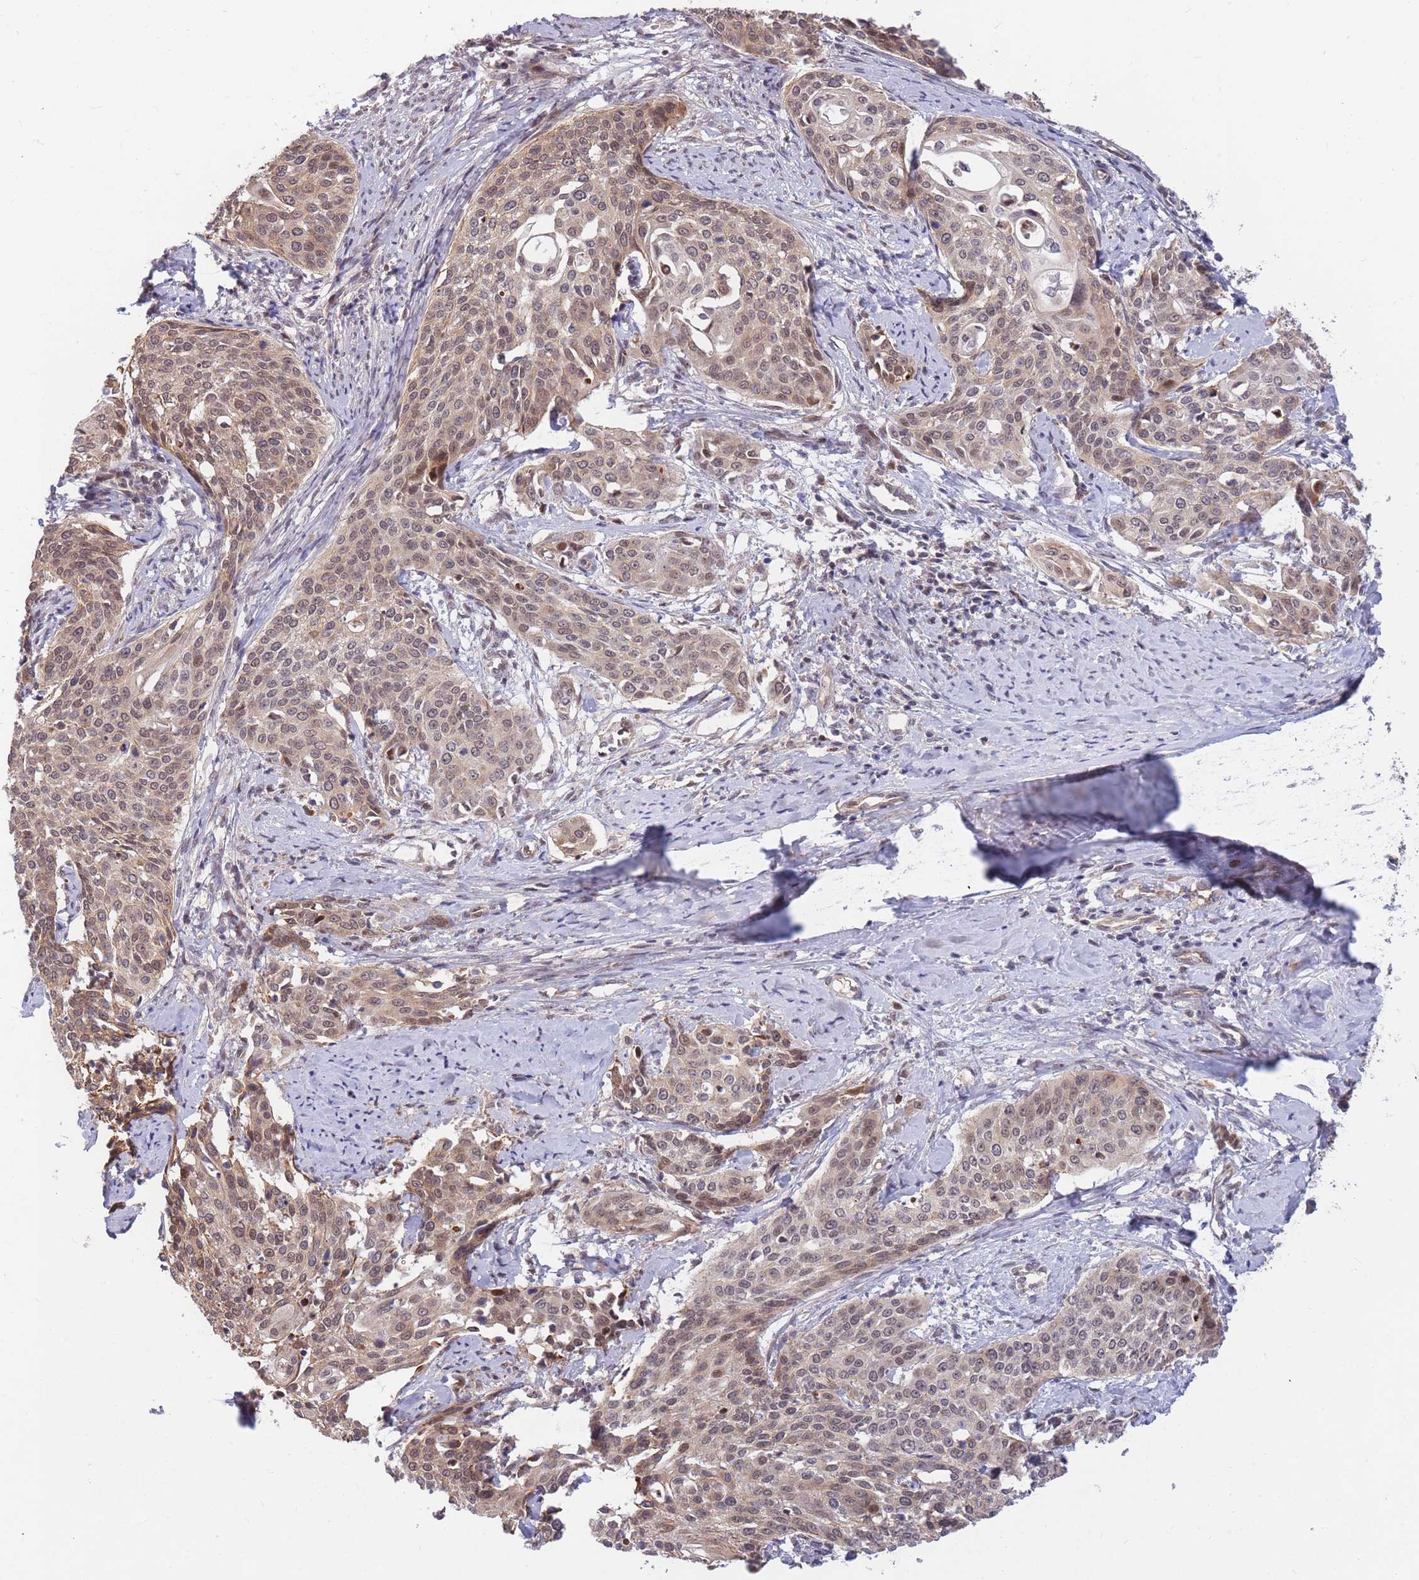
{"staining": {"intensity": "weak", "quantity": ">75%", "location": "cytoplasmic/membranous,nuclear"}, "tissue": "cervical cancer", "cell_type": "Tumor cells", "image_type": "cancer", "snomed": [{"axis": "morphology", "description": "Squamous cell carcinoma, NOS"}, {"axis": "topography", "description": "Cervix"}], "caption": "Cervical cancer (squamous cell carcinoma) stained with IHC exhibits weak cytoplasmic/membranous and nuclear staining in approximately >75% of tumor cells.", "gene": "HAUS3", "patient": {"sex": "female", "age": 44}}